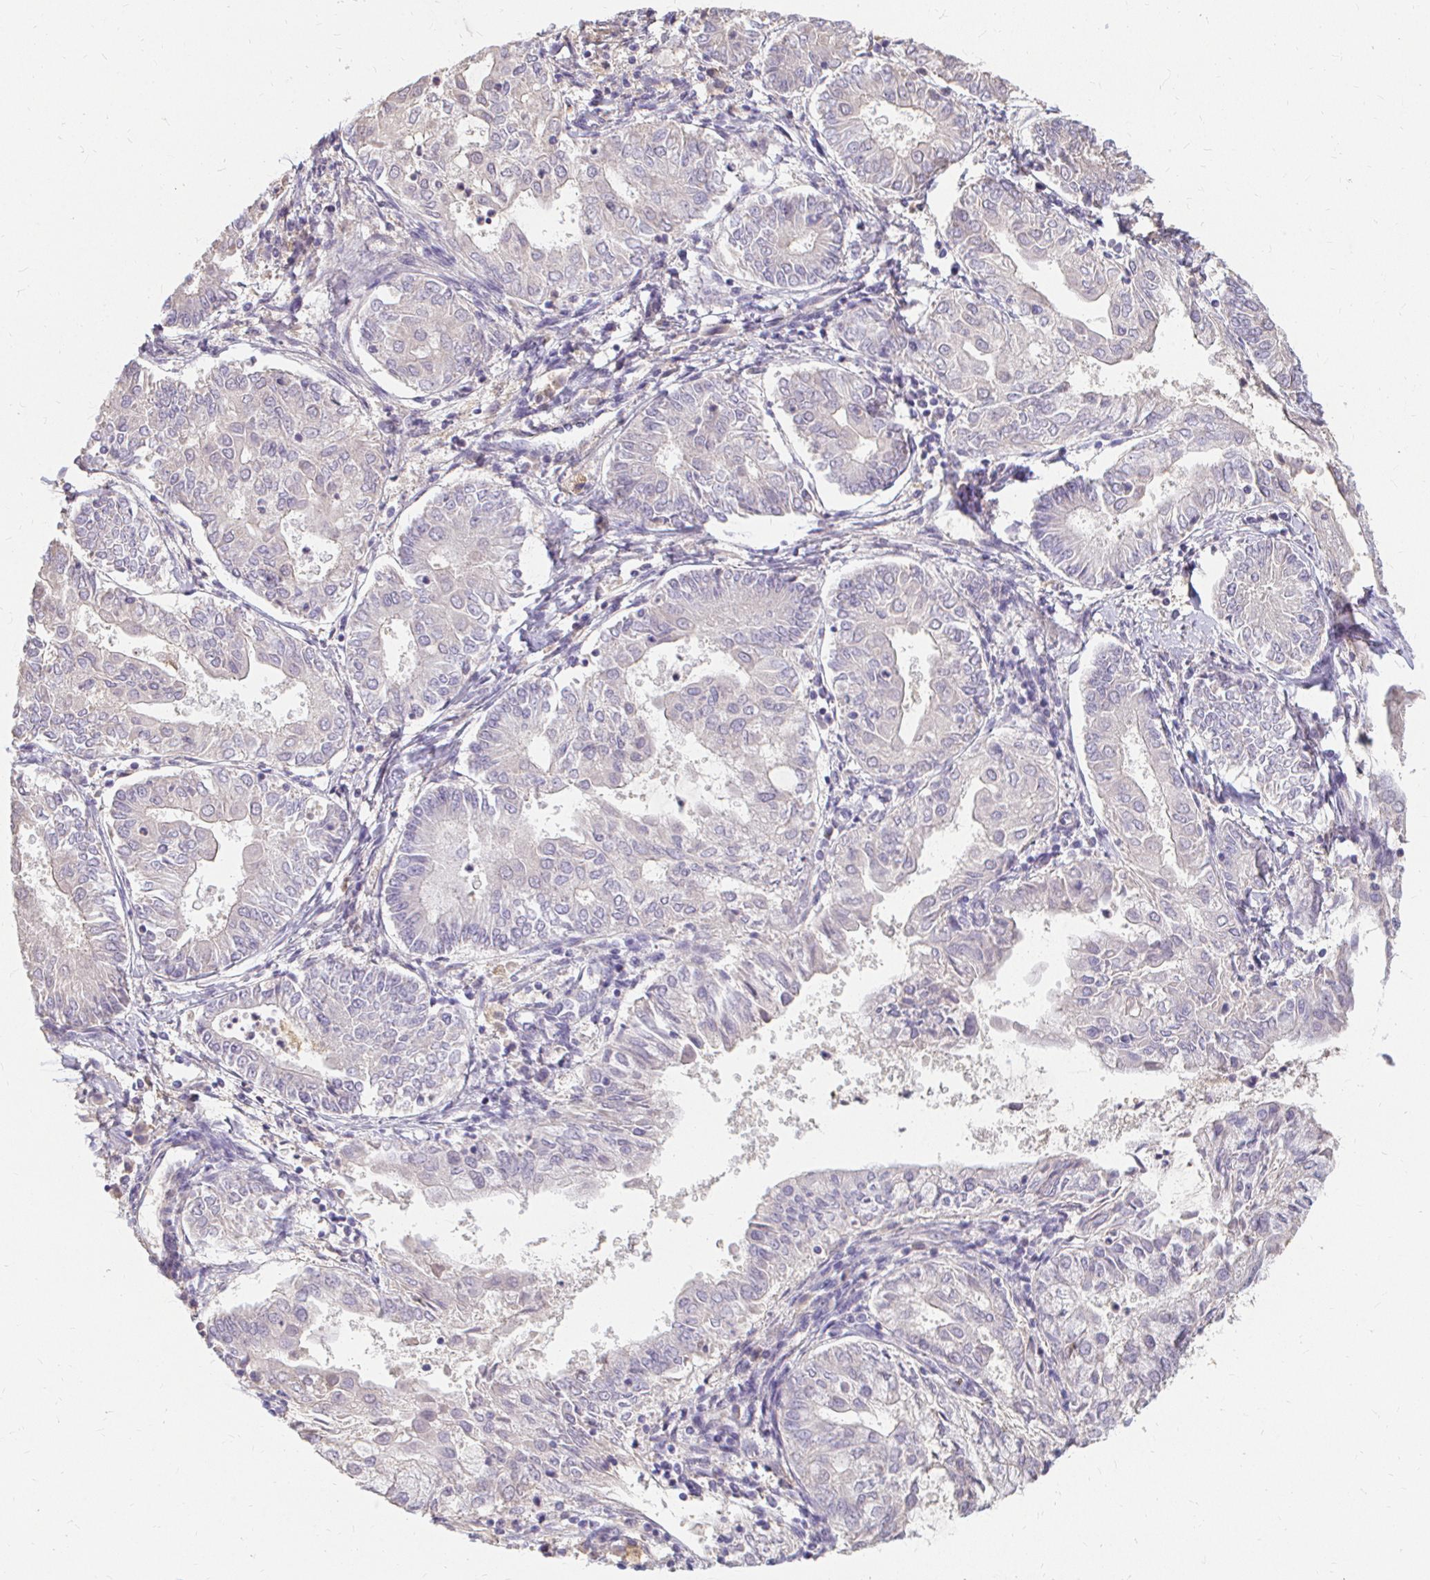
{"staining": {"intensity": "negative", "quantity": "none", "location": "none"}, "tissue": "endometrial cancer", "cell_type": "Tumor cells", "image_type": "cancer", "snomed": [{"axis": "morphology", "description": "Adenocarcinoma, NOS"}, {"axis": "topography", "description": "Endometrium"}], "caption": "The immunohistochemistry micrograph has no significant expression in tumor cells of adenocarcinoma (endometrial) tissue.", "gene": "LOXL4", "patient": {"sex": "female", "age": 68}}